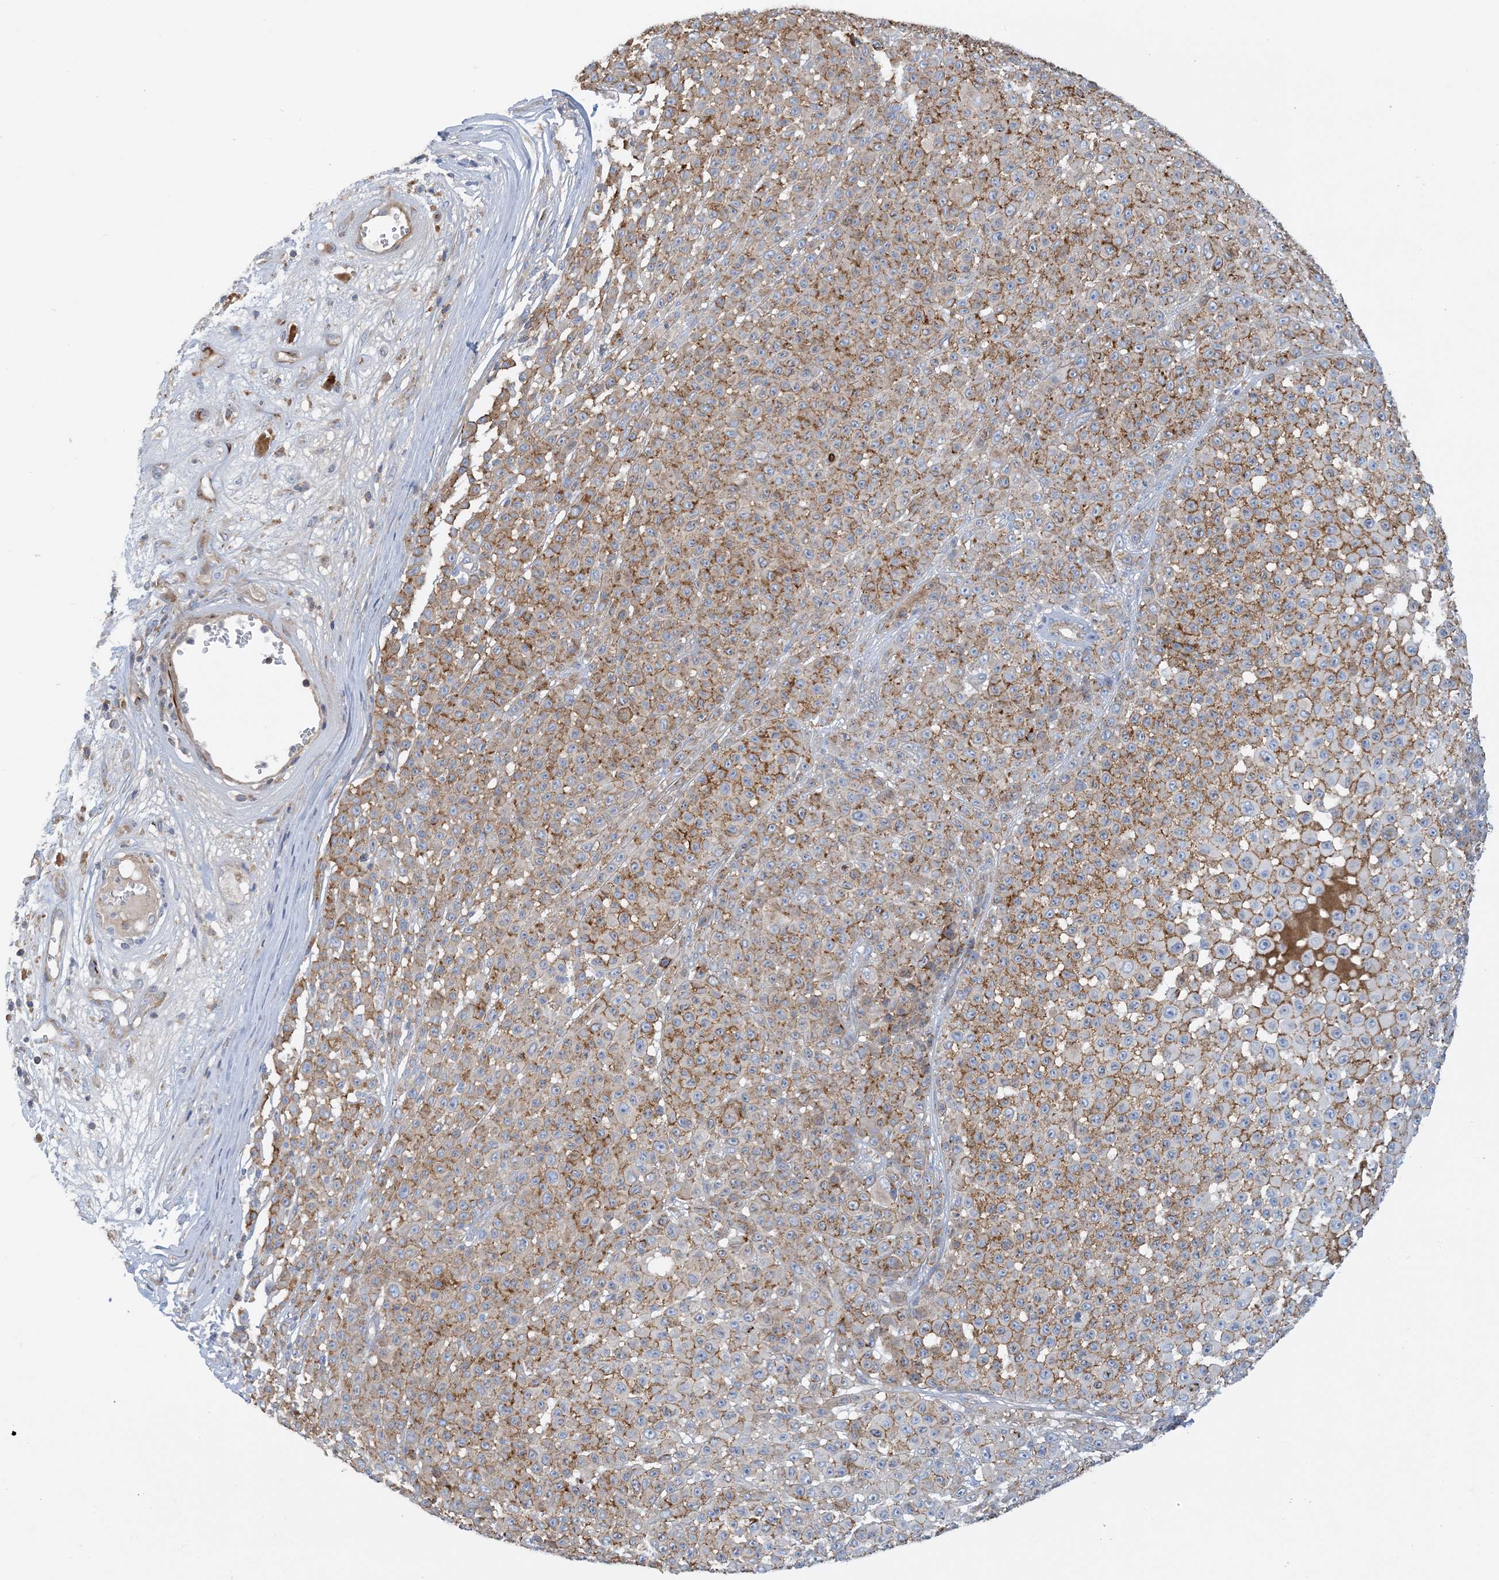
{"staining": {"intensity": "moderate", "quantity": ">75%", "location": "cytoplasmic/membranous"}, "tissue": "melanoma", "cell_type": "Tumor cells", "image_type": "cancer", "snomed": [{"axis": "morphology", "description": "Malignant melanoma, NOS"}, {"axis": "topography", "description": "Skin"}], "caption": "Immunohistochemical staining of human malignant melanoma displays moderate cytoplasmic/membranous protein positivity in about >75% of tumor cells.", "gene": "CALHM5", "patient": {"sex": "female", "age": 94}}